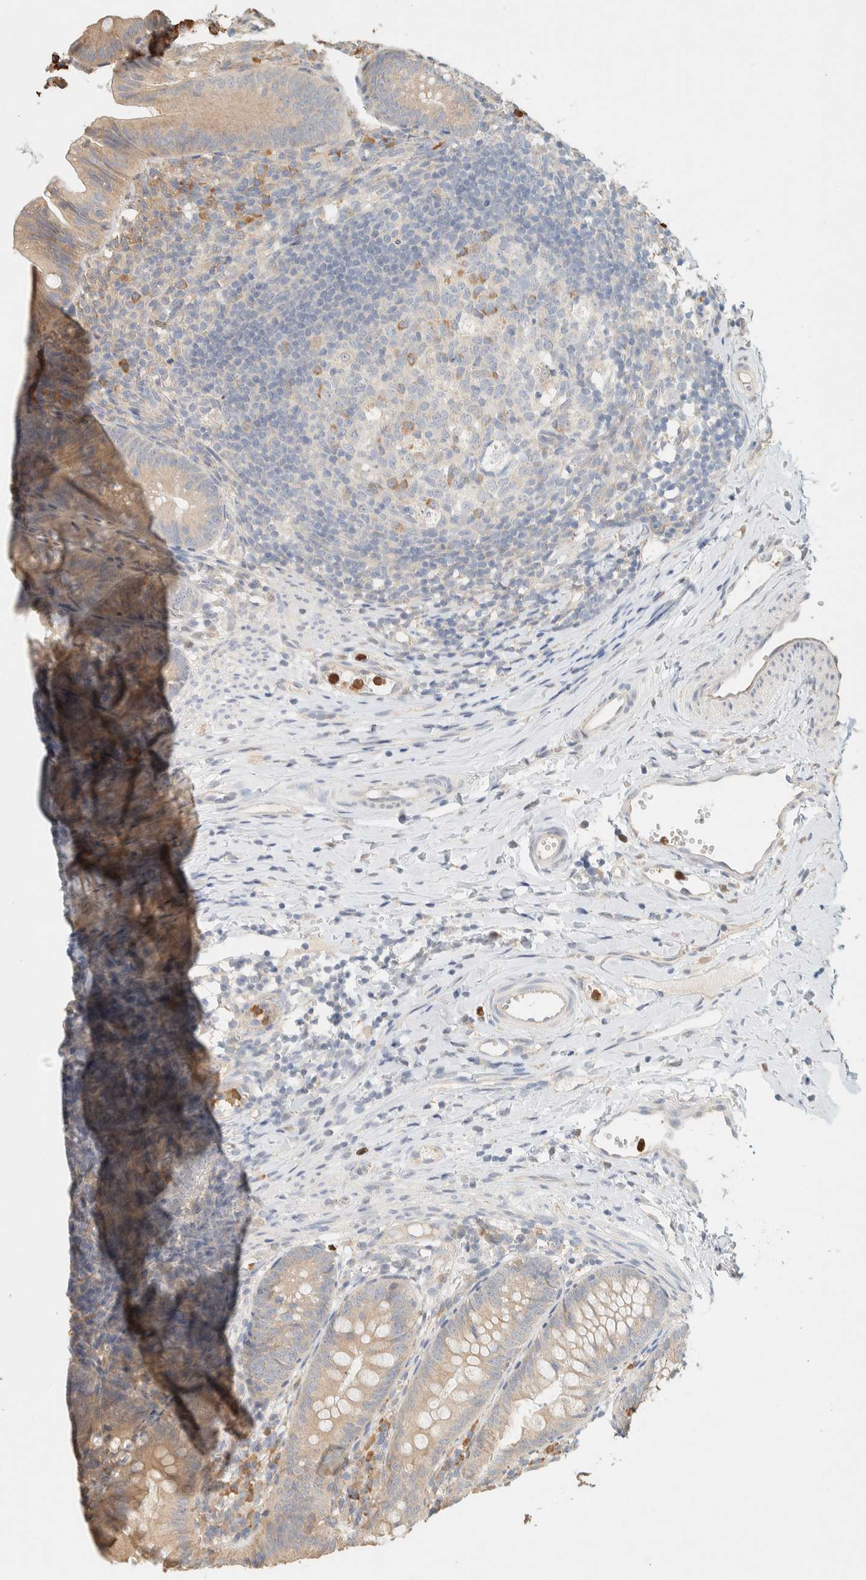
{"staining": {"intensity": "weak", "quantity": ">75%", "location": "cytoplasmic/membranous"}, "tissue": "appendix", "cell_type": "Glandular cells", "image_type": "normal", "snomed": [{"axis": "morphology", "description": "Normal tissue, NOS"}, {"axis": "topography", "description": "Appendix"}], "caption": "Appendix stained with immunohistochemistry exhibits weak cytoplasmic/membranous staining in approximately >75% of glandular cells. Using DAB (3,3'-diaminobenzidine) (brown) and hematoxylin (blue) stains, captured at high magnification using brightfield microscopy.", "gene": "TTC3", "patient": {"sex": "male", "age": 1}}